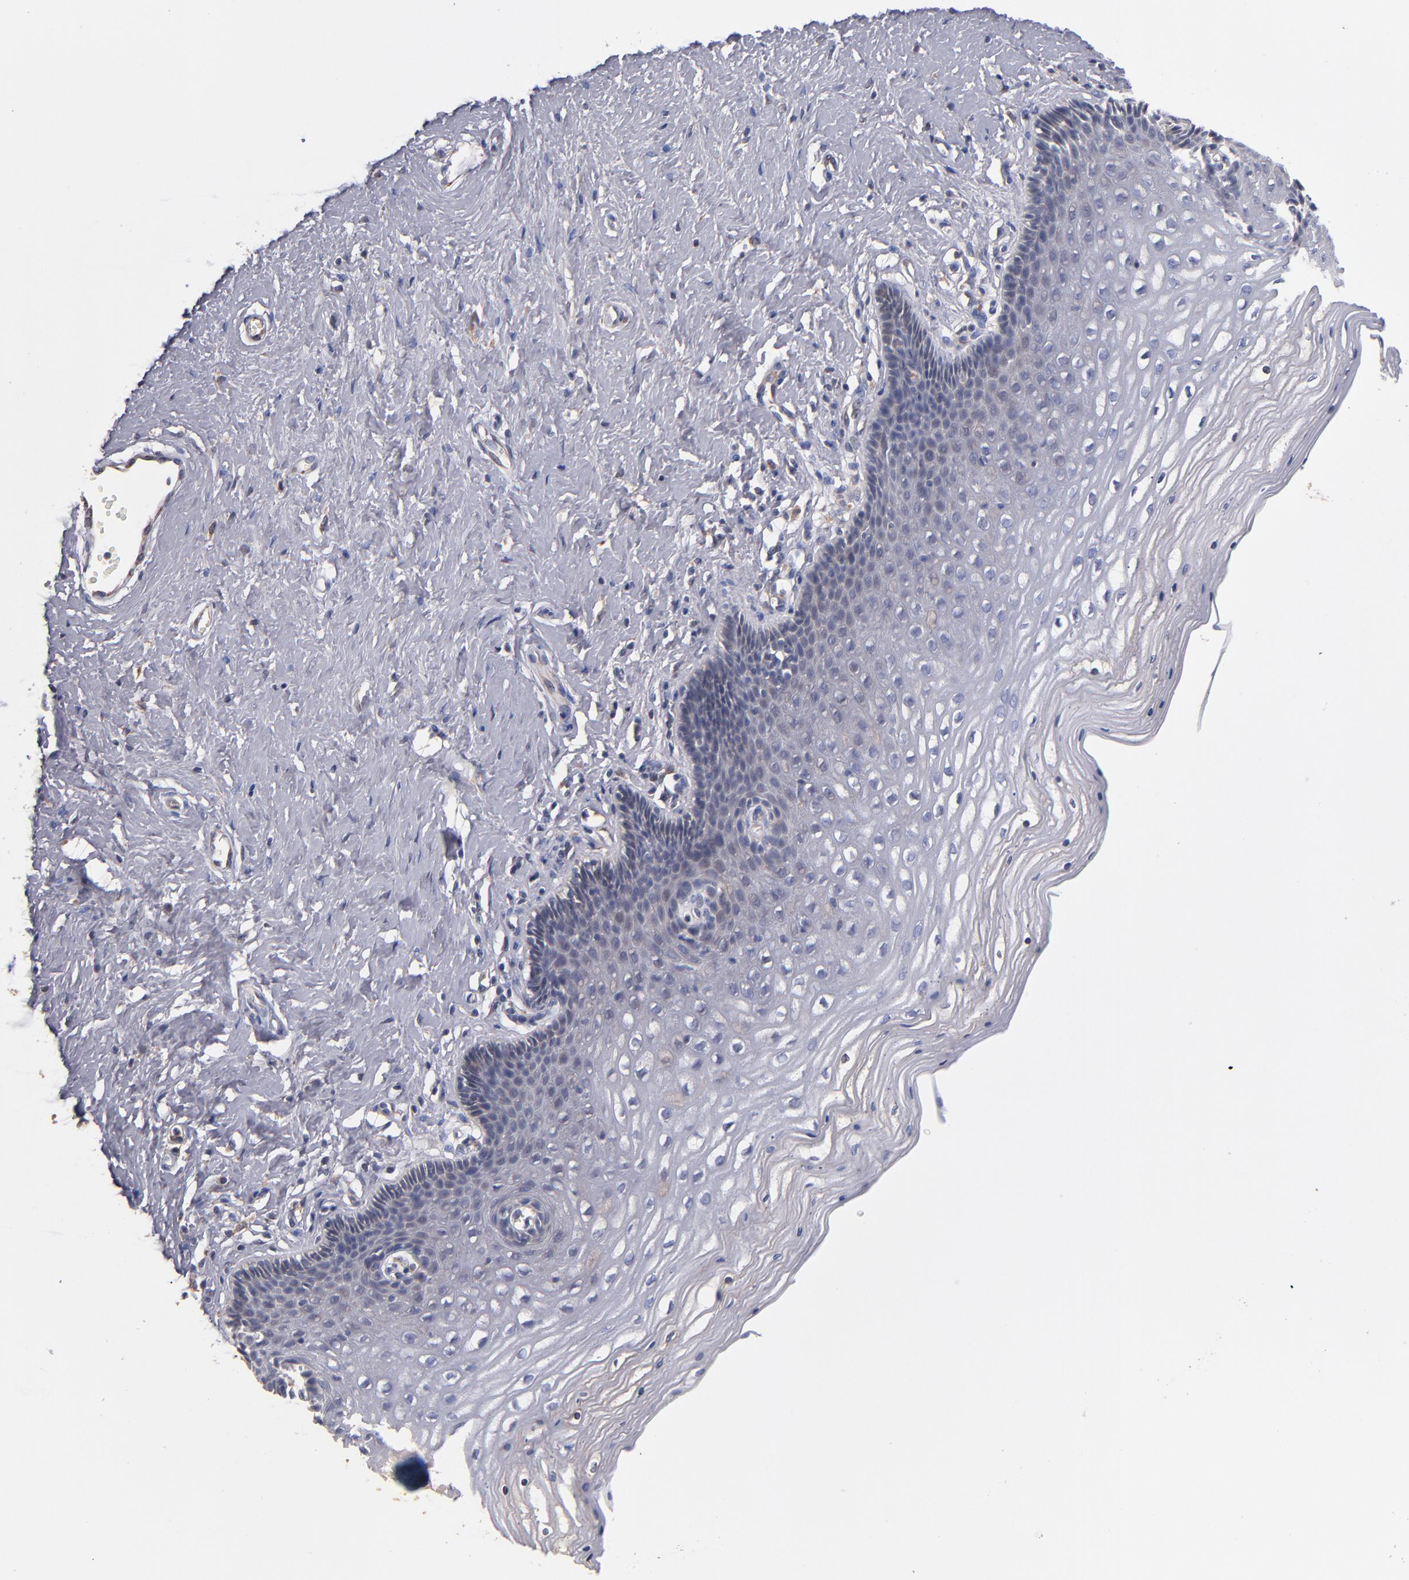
{"staining": {"intensity": "moderate", "quantity": ">75%", "location": "cytoplasmic/membranous"}, "tissue": "cervix", "cell_type": "Glandular cells", "image_type": "normal", "snomed": [{"axis": "morphology", "description": "Normal tissue, NOS"}, {"axis": "topography", "description": "Cervix"}], "caption": "High-power microscopy captured an IHC histopathology image of unremarkable cervix, revealing moderate cytoplasmic/membranous positivity in about >75% of glandular cells.", "gene": "GMFB", "patient": {"sex": "female", "age": 39}}